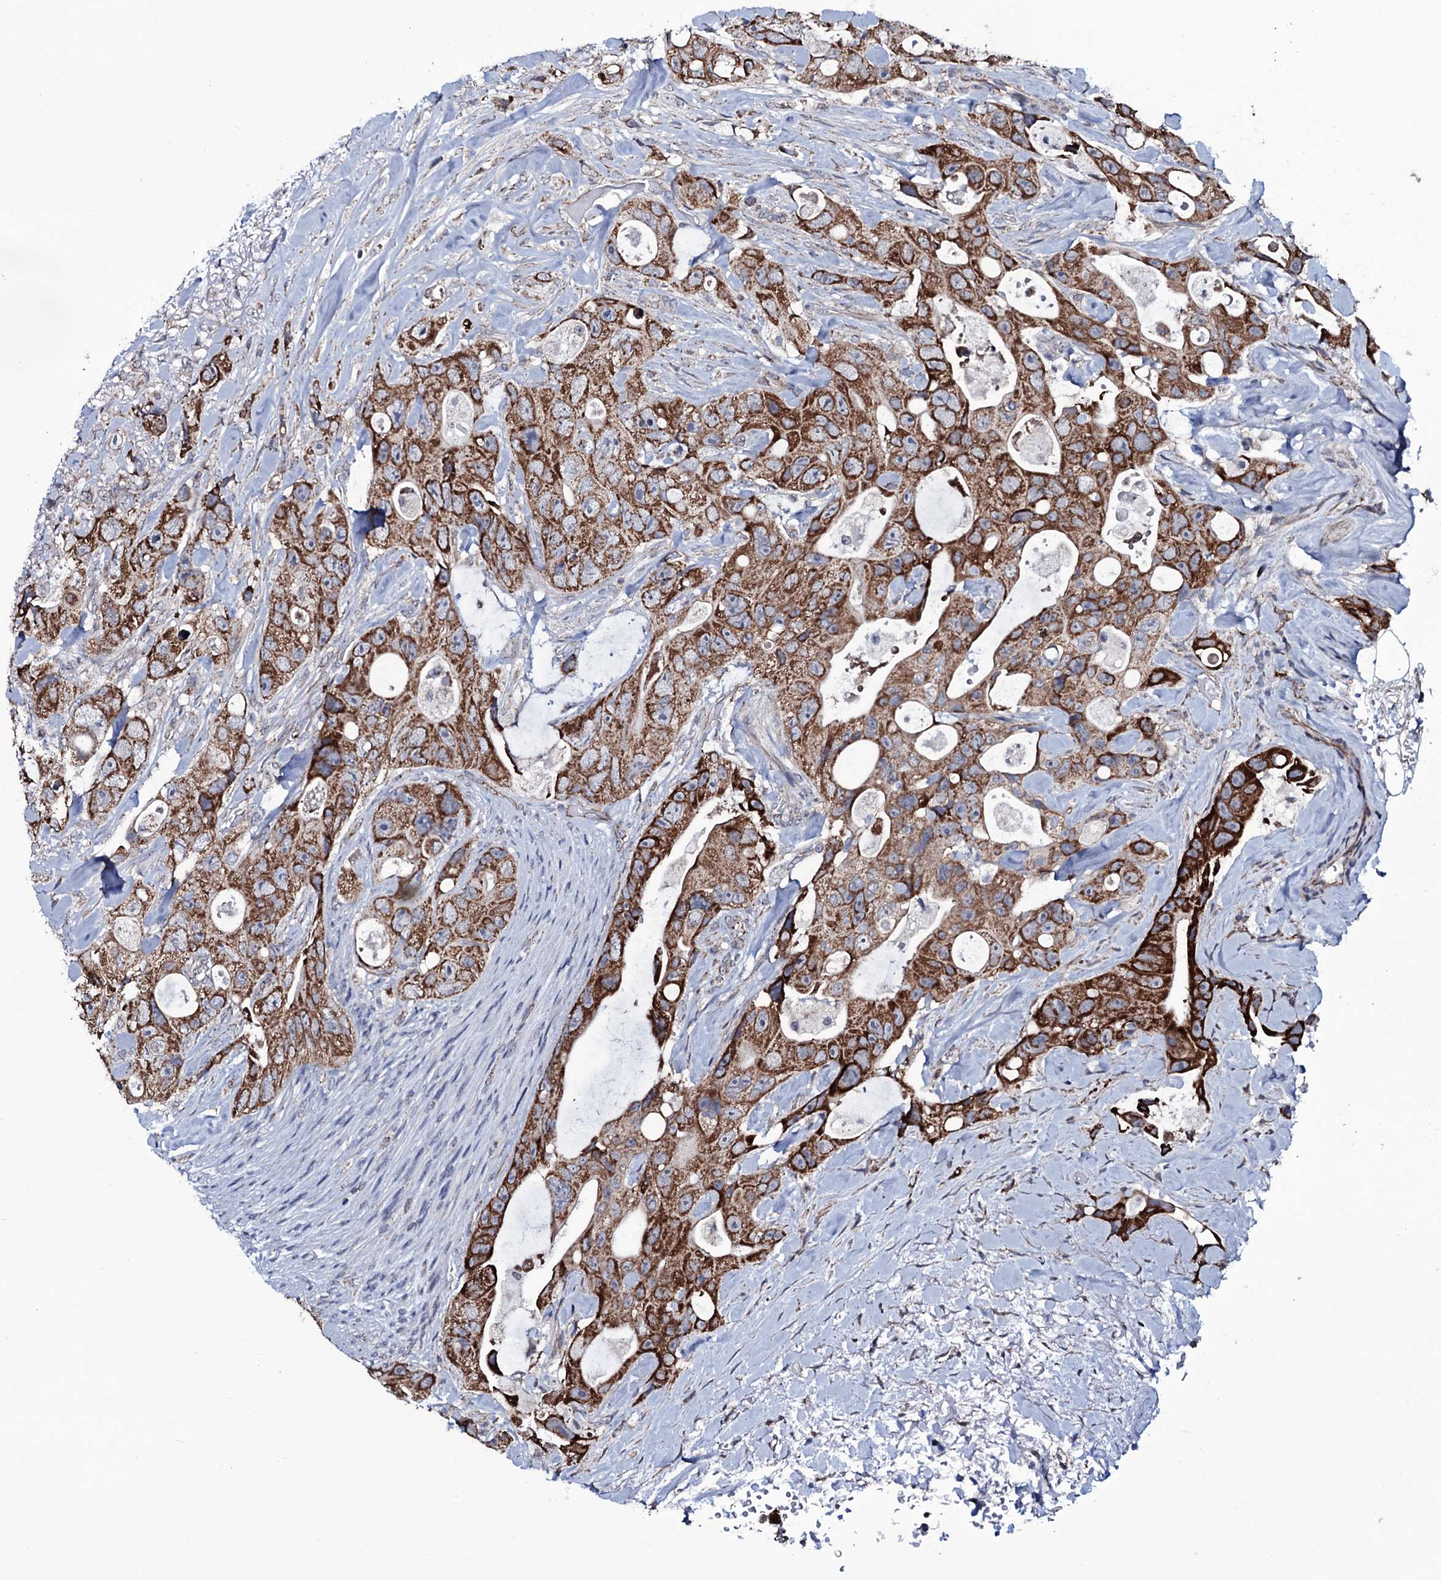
{"staining": {"intensity": "strong", "quantity": ">75%", "location": "cytoplasmic/membranous"}, "tissue": "colorectal cancer", "cell_type": "Tumor cells", "image_type": "cancer", "snomed": [{"axis": "morphology", "description": "Adenocarcinoma, NOS"}, {"axis": "topography", "description": "Colon"}], "caption": "A brown stain labels strong cytoplasmic/membranous positivity of a protein in human colorectal cancer (adenocarcinoma) tumor cells. (DAB IHC with brightfield microscopy, high magnification).", "gene": "WIPF3", "patient": {"sex": "female", "age": 46}}